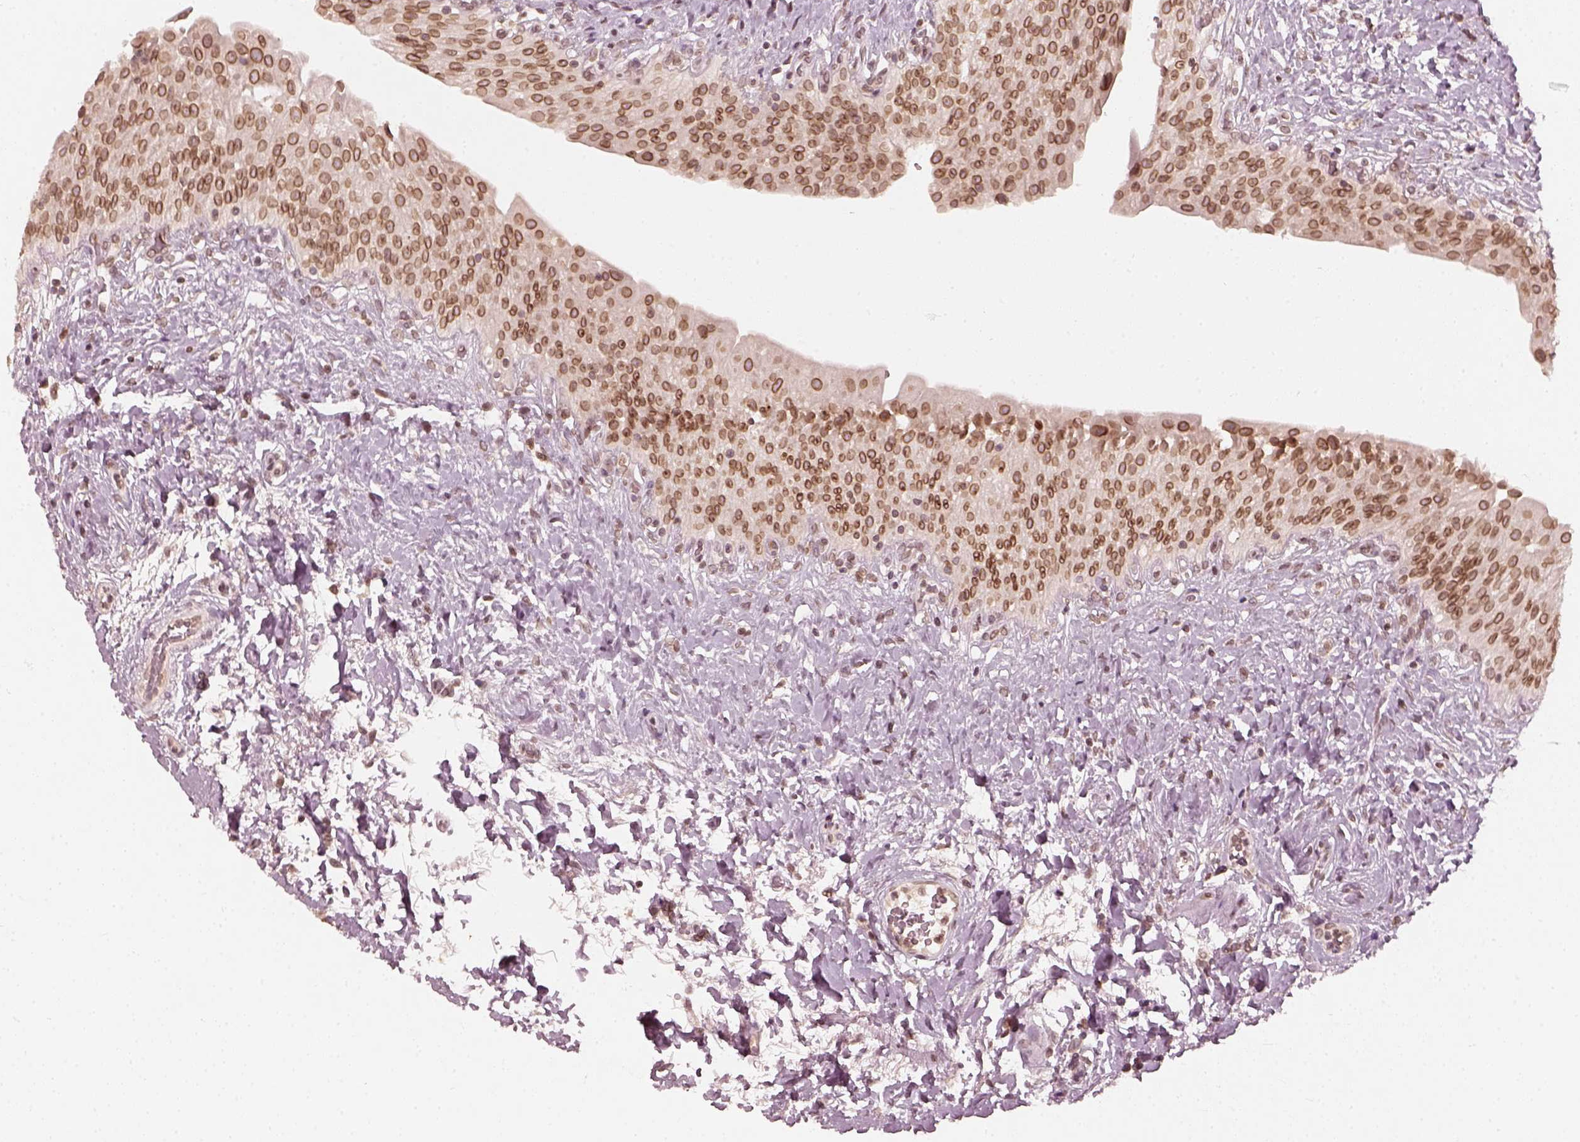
{"staining": {"intensity": "strong", "quantity": ">75%", "location": "cytoplasmic/membranous,nuclear"}, "tissue": "urinary bladder", "cell_type": "Urothelial cells", "image_type": "normal", "snomed": [{"axis": "morphology", "description": "Normal tissue, NOS"}, {"axis": "morphology", "description": "Inflammation, NOS"}, {"axis": "topography", "description": "Urinary bladder"}], "caption": "A micrograph of urinary bladder stained for a protein displays strong cytoplasmic/membranous,nuclear brown staining in urothelial cells. The protein is shown in brown color, while the nuclei are stained blue.", "gene": "DCAF12", "patient": {"sex": "male", "age": 64}}